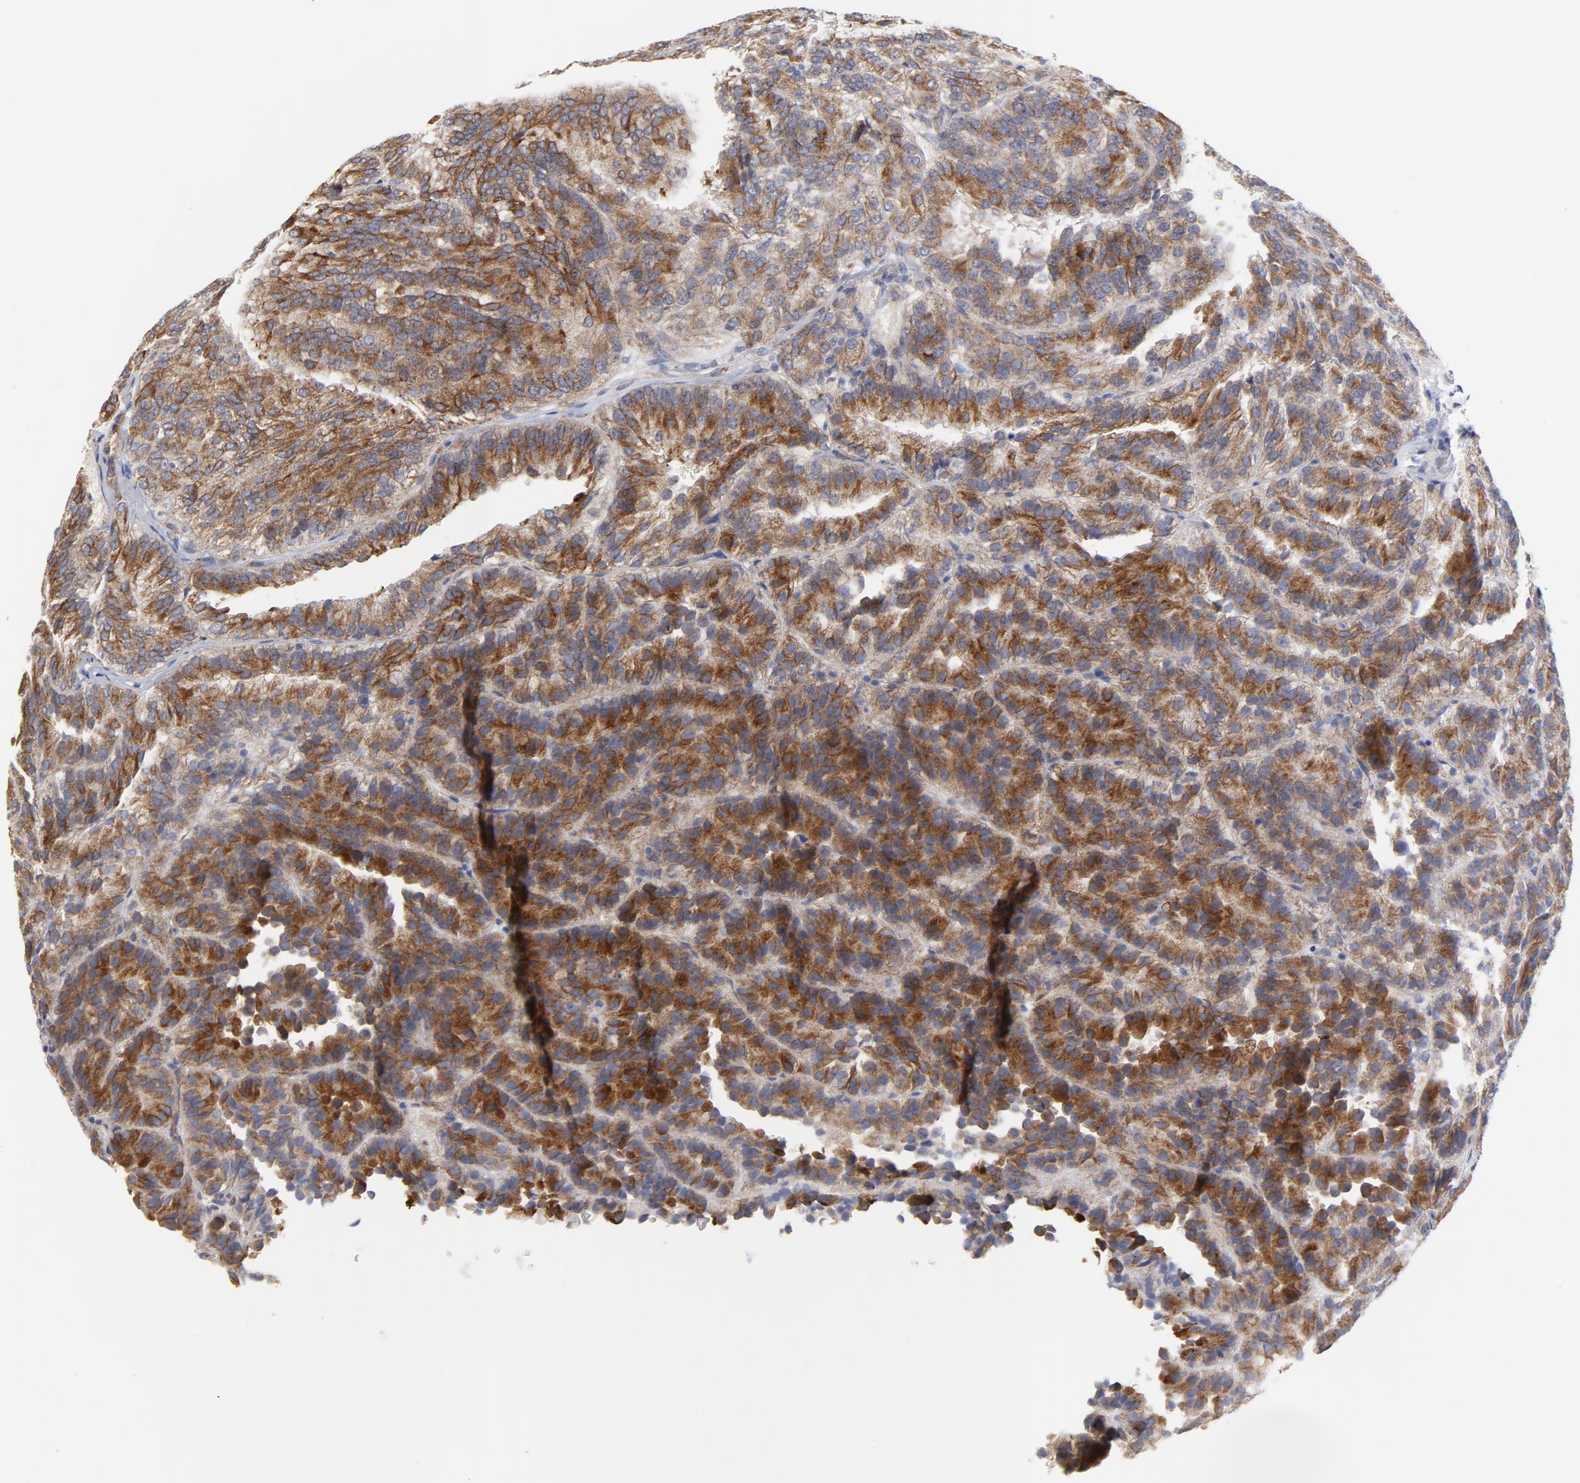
{"staining": {"intensity": "strong", "quantity": ">75%", "location": "cytoplasmic/membranous"}, "tissue": "renal cancer", "cell_type": "Tumor cells", "image_type": "cancer", "snomed": [{"axis": "morphology", "description": "Adenocarcinoma, NOS"}, {"axis": "topography", "description": "Kidney"}], "caption": "Renal adenocarcinoma stained with immunohistochemistry (IHC) displays strong cytoplasmic/membranous staining in approximately >75% of tumor cells.", "gene": "RAPGEF3", "patient": {"sex": "male", "age": 46}}